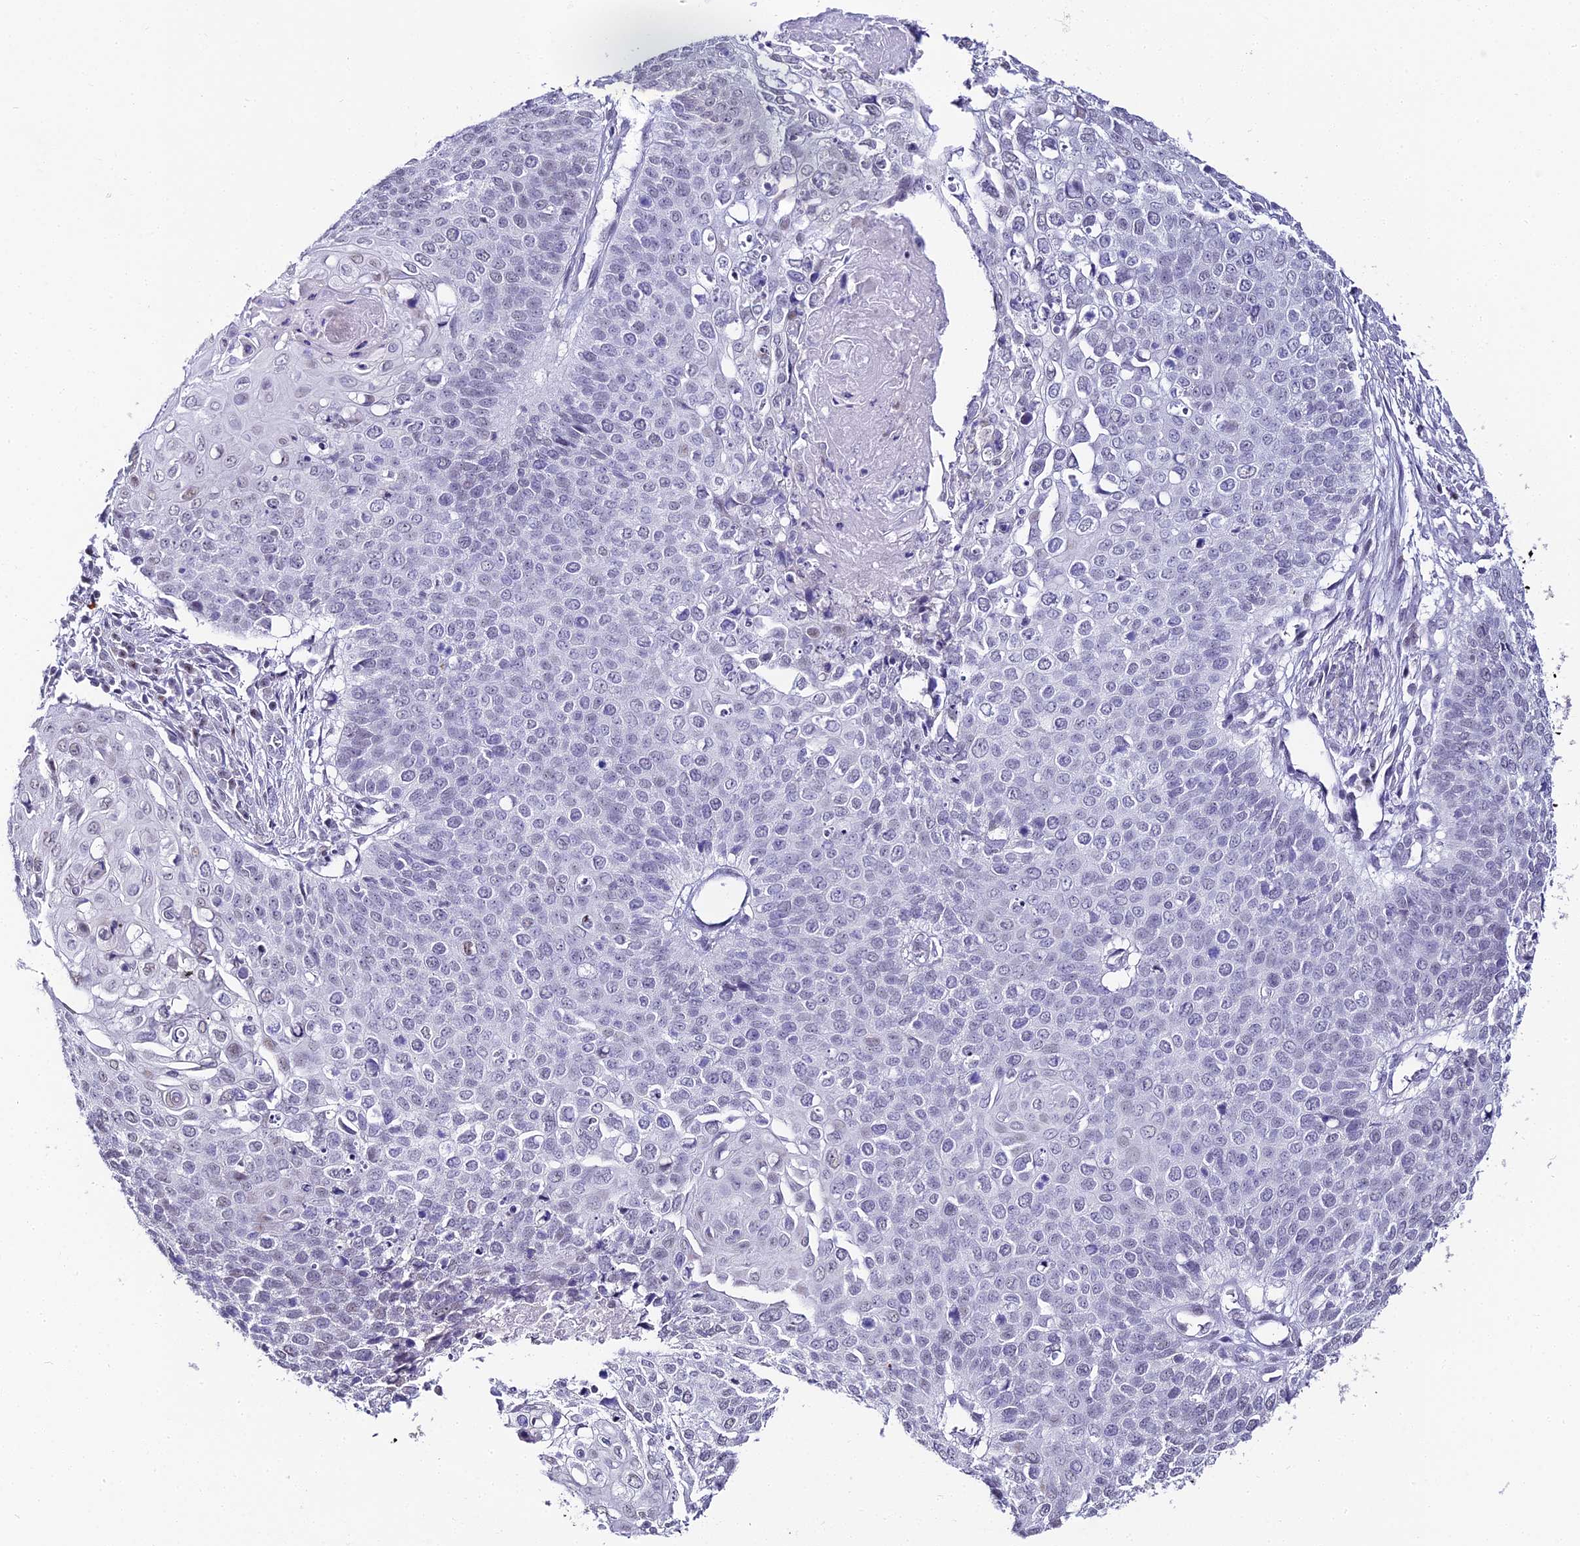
{"staining": {"intensity": "negative", "quantity": "none", "location": "none"}, "tissue": "cervical cancer", "cell_type": "Tumor cells", "image_type": "cancer", "snomed": [{"axis": "morphology", "description": "Squamous cell carcinoma, NOS"}, {"axis": "topography", "description": "Cervix"}], "caption": "Cervical cancer was stained to show a protein in brown. There is no significant positivity in tumor cells.", "gene": "ABHD14A-ACY1", "patient": {"sex": "female", "age": 39}}